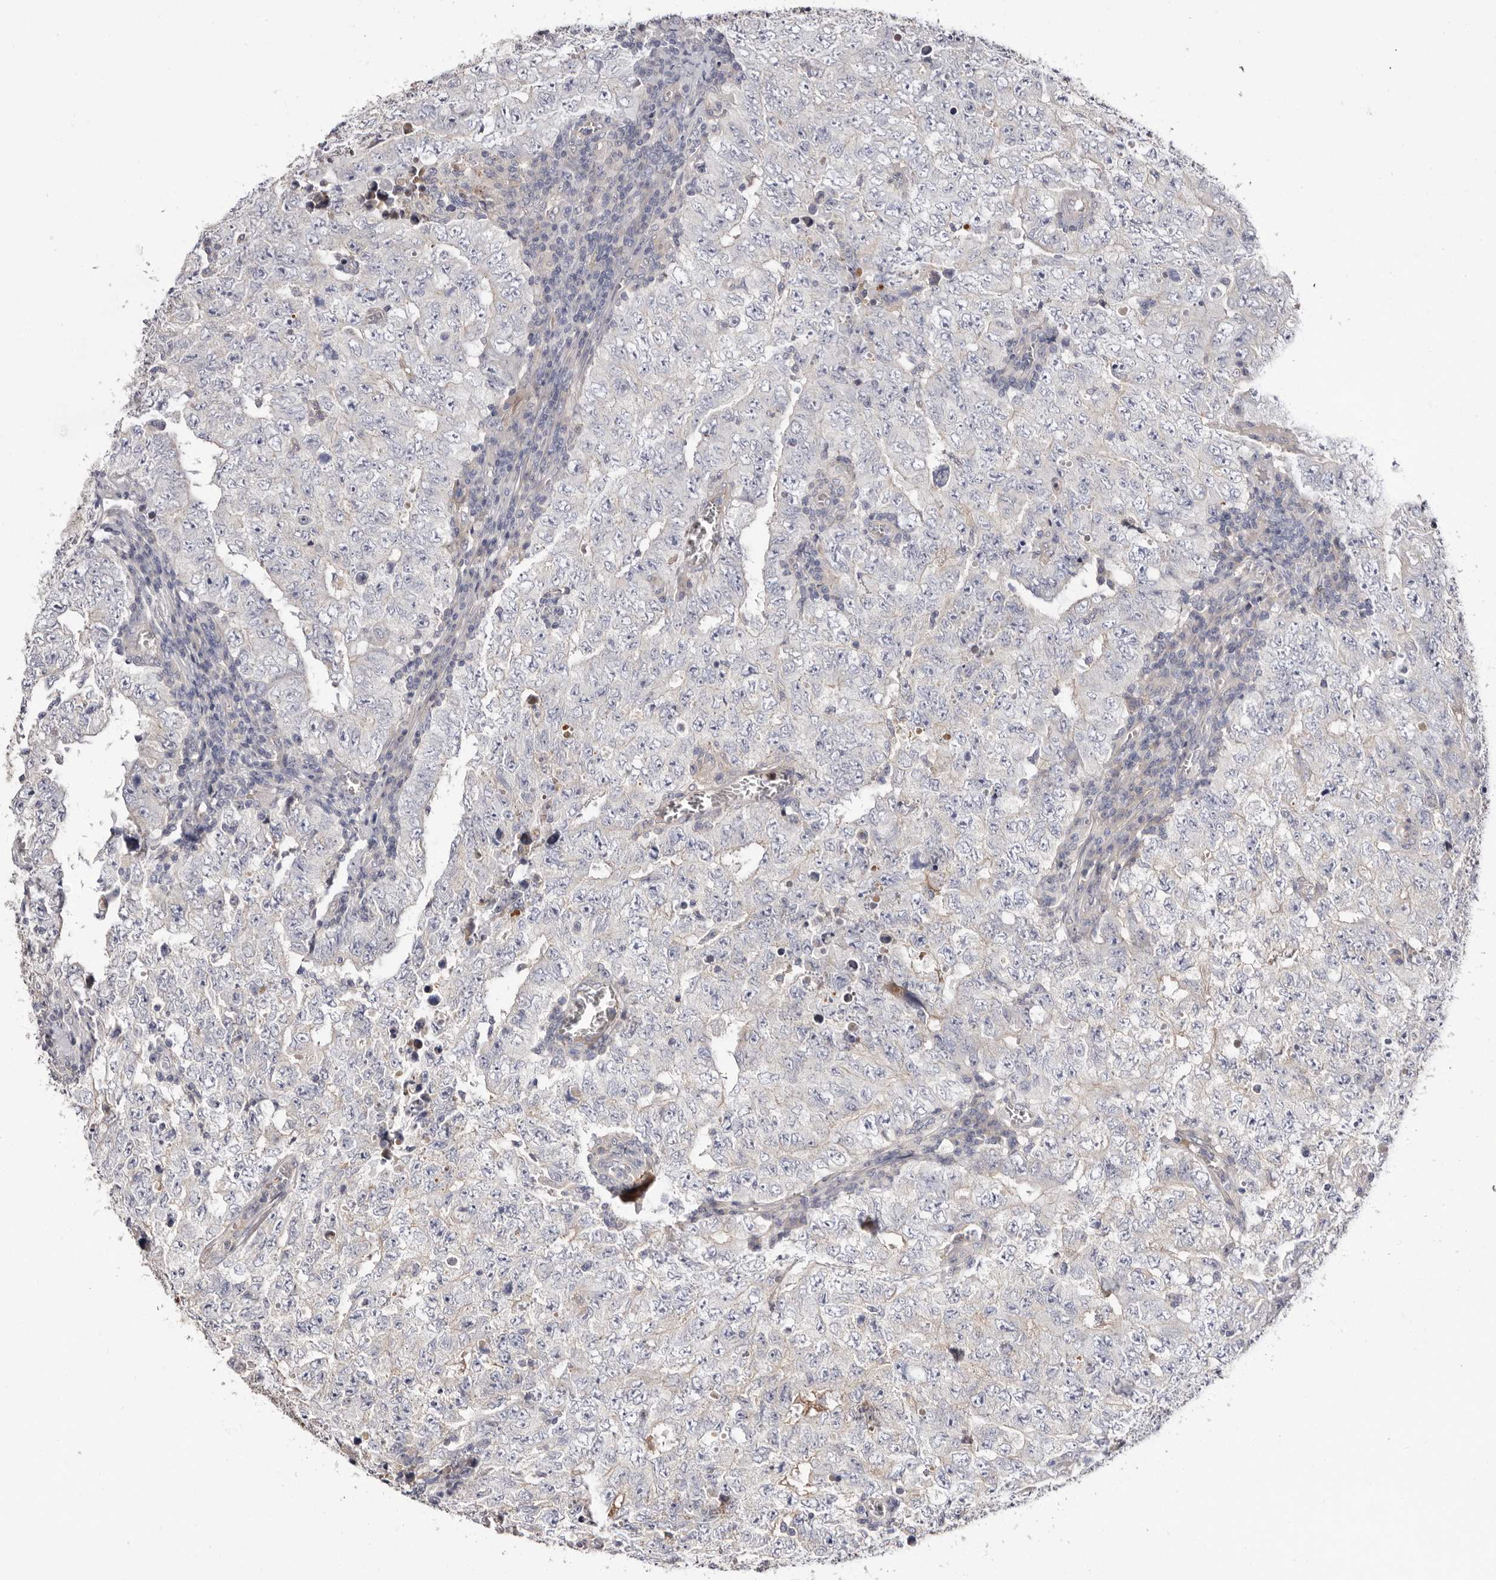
{"staining": {"intensity": "negative", "quantity": "none", "location": "none"}, "tissue": "testis cancer", "cell_type": "Tumor cells", "image_type": "cancer", "snomed": [{"axis": "morphology", "description": "Carcinoma, Embryonal, NOS"}, {"axis": "topography", "description": "Testis"}], "caption": "A micrograph of human testis embryonal carcinoma is negative for staining in tumor cells.", "gene": "STK16", "patient": {"sex": "male", "age": 26}}